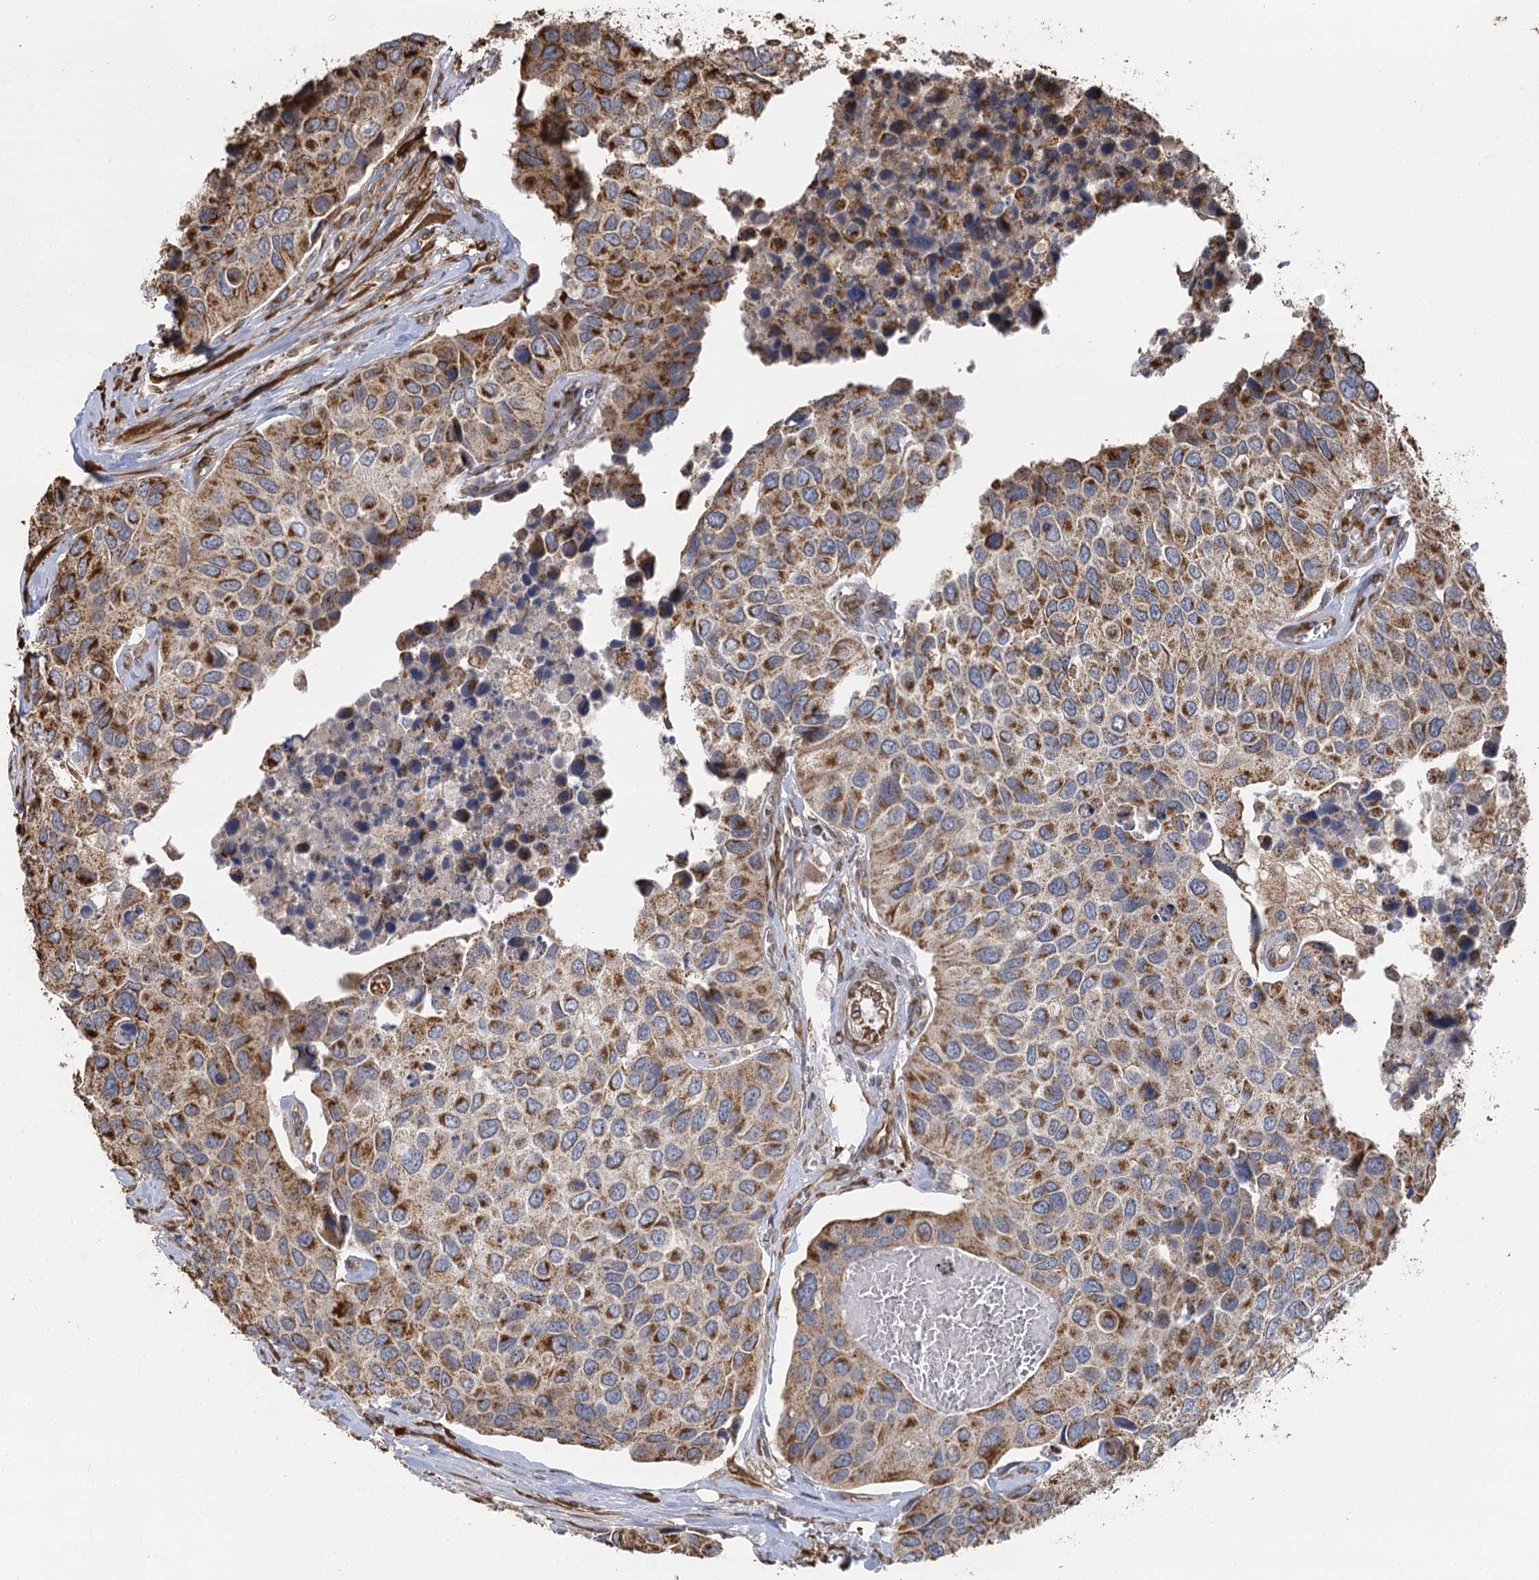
{"staining": {"intensity": "moderate", "quantity": ">75%", "location": "cytoplasmic/membranous"}, "tissue": "urothelial cancer", "cell_type": "Tumor cells", "image_type": "cancer", "snomed": [{"axis": "morphology", "description": "Urothelial carcinoma, High grade"}, {"axis": "topography", "description": "Urinary bladder"}], "caption": "Immunohistochemical staining of urothelial carcinoma (high-grade) demonstrates moderate cytoplasmic/membranous protein positivity in about >75% of tumor cells. The staining was performed using DAB to visualize the protein expression in brown, while the nuclei were stained in blue with hematoxylin (Magnification: 20x).", "gene": "IL11RA", "patient": {"sex": "male", "age": 74}}